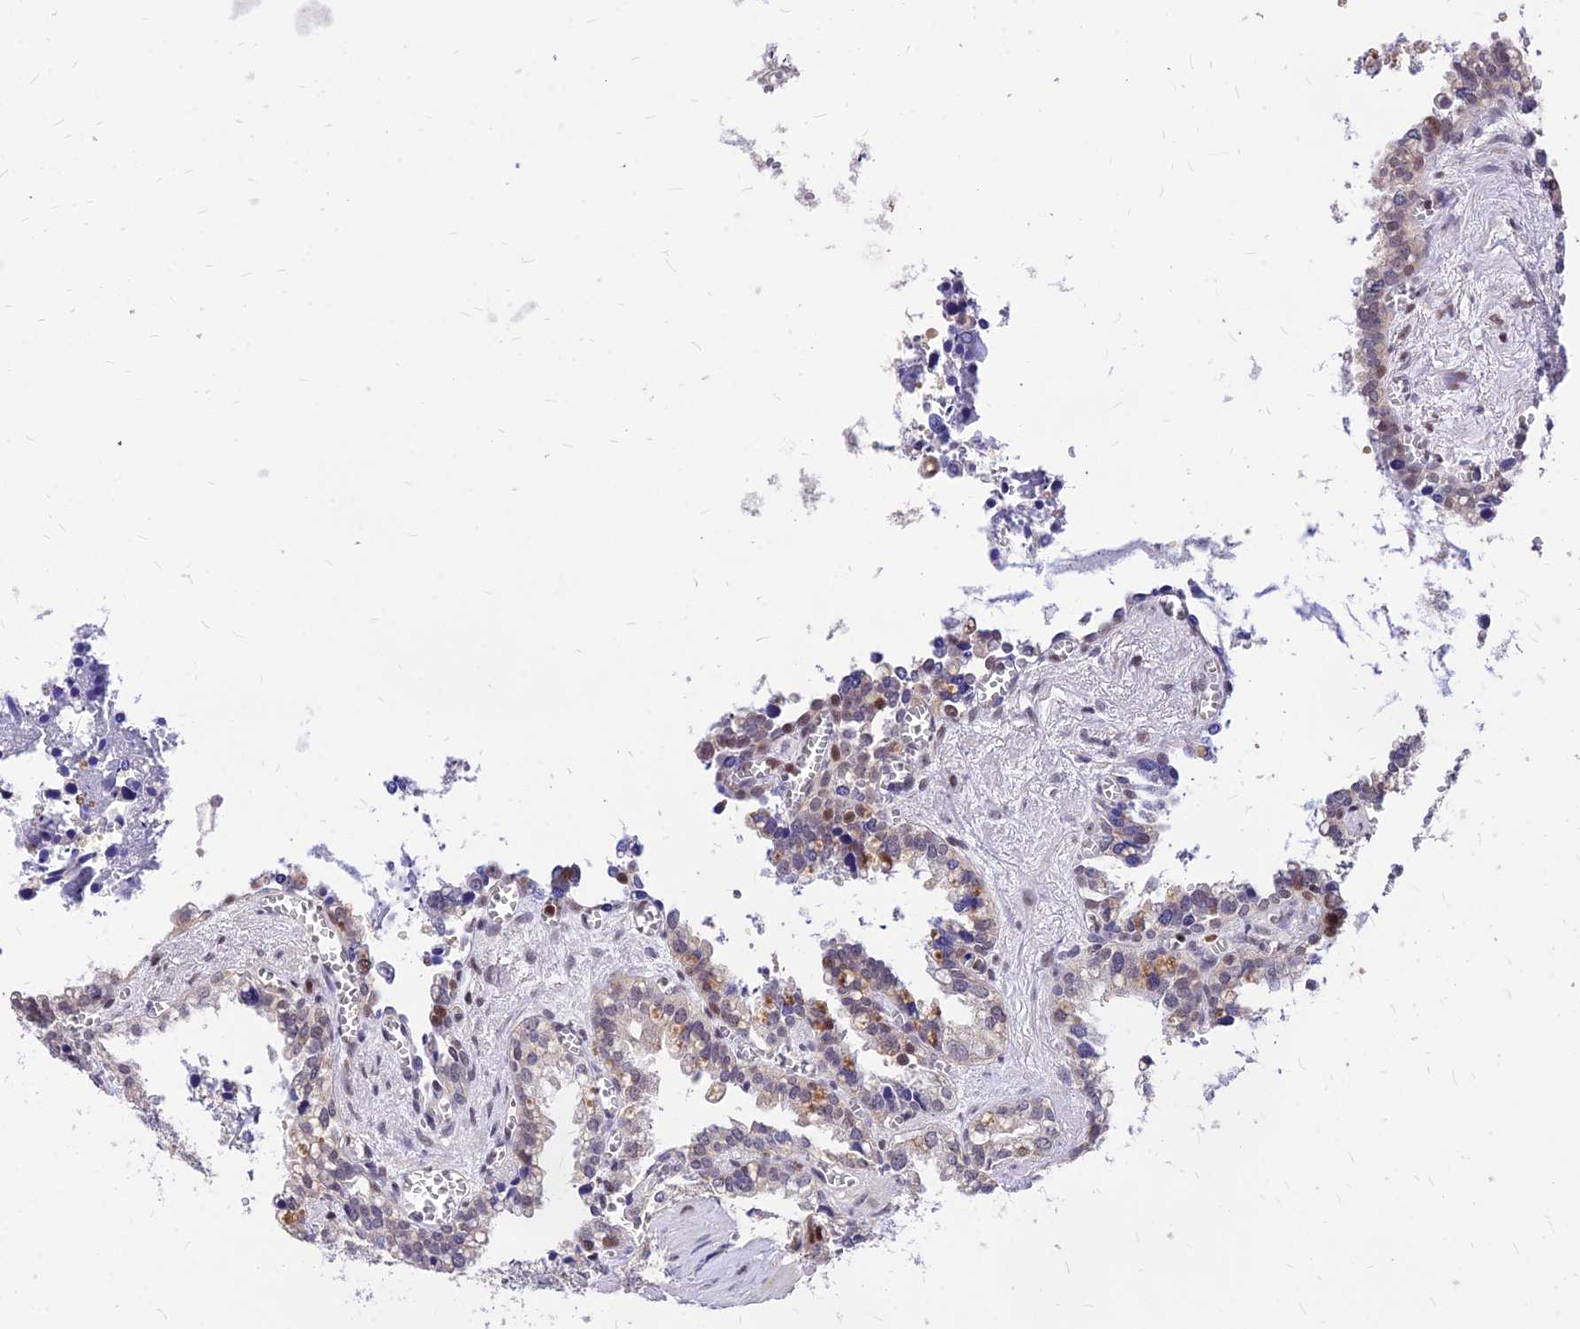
{"staining": {"intensity": "moderate", "quantity": "<25%", "location": "nuclear"}, "tissue": "seminal vesicle", "cell_type": "Glandular cells", "image_type": "normal", "snomed": [{"axis": "morphology", "description": "Normal tissue, NOS"}, {"axis": "topography", "description": "Prostate"}, {"axis": "topography", "description": "Seminal veicle"}], "caption": "Benign seminal vesicle reveals moderate nuclear expression in about <25% of glandular cells Using DAB (brown) and hematoxylin (blue) stains, captured at high magnification using brightfield microscopy..", "gene": "DDX55", "patient": {"sex": "male", "age": 51}}